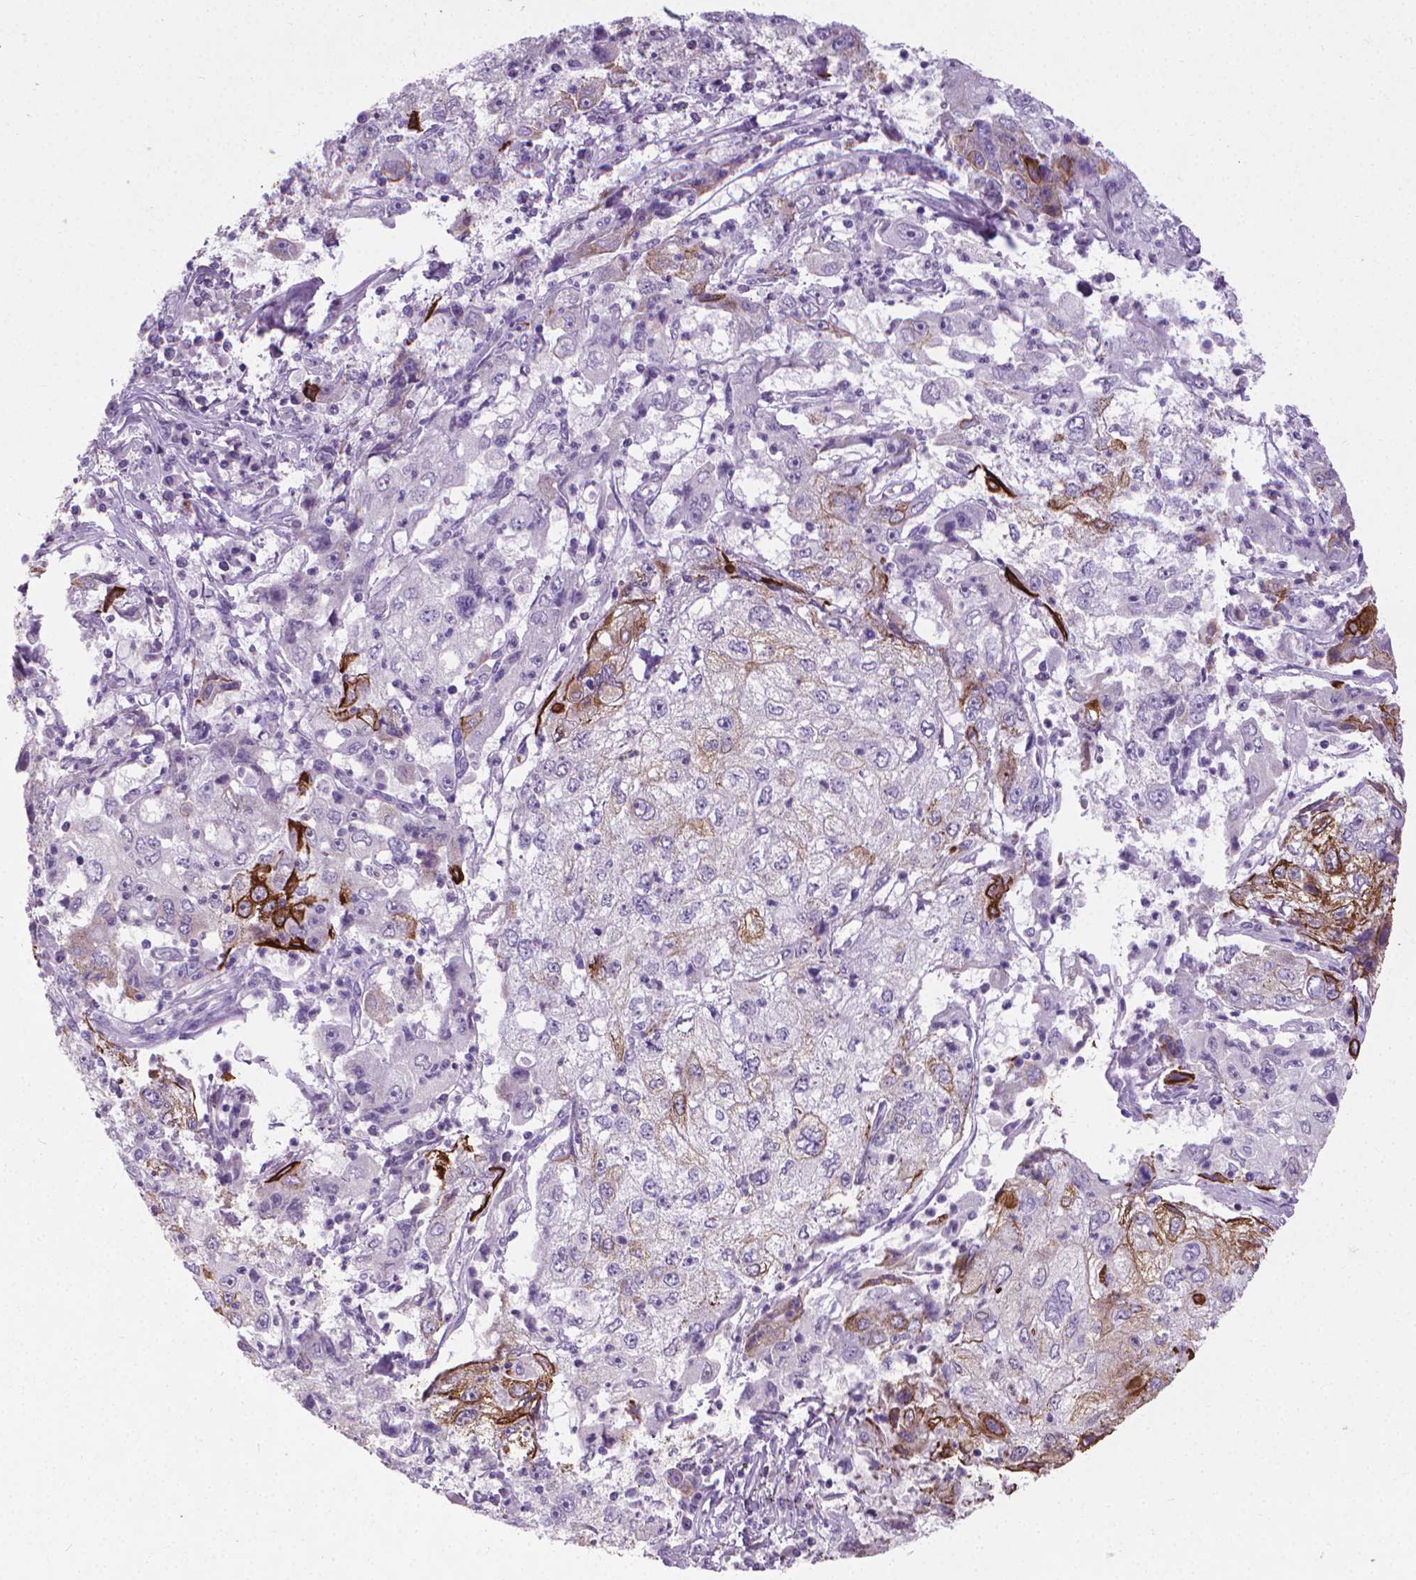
{"staining": {"intensity": "strong", "quantity": "<25%", "location": "cytoplasmic/membranous"}, "tissue": "cervical cancer", "cell_type": "Tumor cells", "image_type": "cancer", "snomed": [{"axis": "morphology", "description": "Squamous cell carcinoma, NOS"}, {"axis": "topography", "description": "Cervix"}], "caption": "Immunohistochemical staining of cervical cancer (squamous cell carcinoma) exhibits medium levels of strong cytoplasmic/membranous positivity in about <25% of tumor cells.", "gene": "KRT5", "patient": {"sex": "female", "age": 36}}